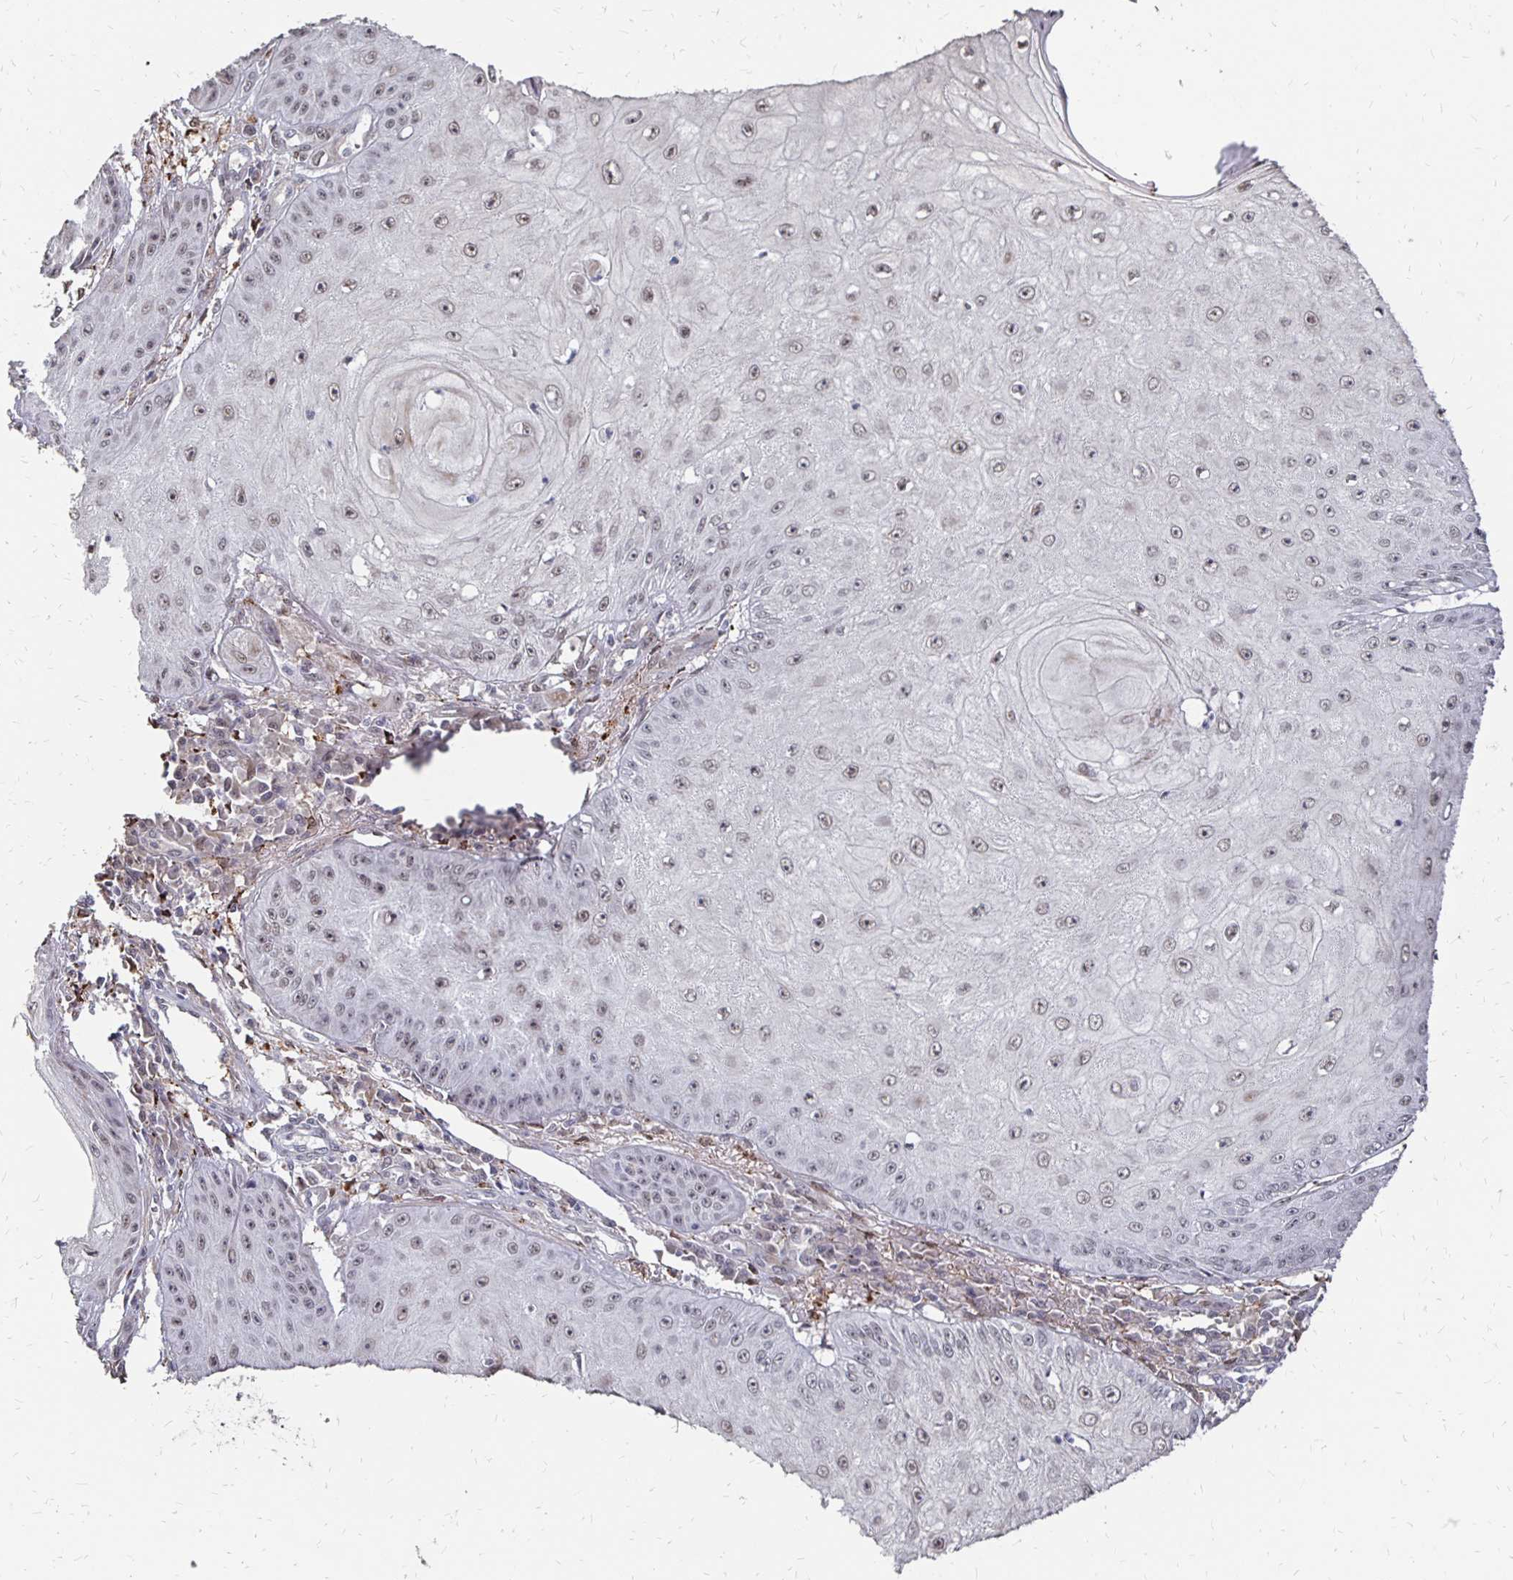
{"staining": {"intensity": "weak", "quantity": "25%-75%", "location": "nuclear"}, "tissue": "skin cancer", "cell_type": "Tumor cells", "image_type": "cancer", "snomed": [{"axis": "morphology", "description": "Squamous cell carcinoma, NOS"}, {"axis": "topography", "description": "Skin"}], "caption": "Human squamous cell carcinoma (skin) stained for a protein (brown) exhibits weak nuclear positive staining in about 25%-75% of tumor cells.", "gene": "CLASRP", "patient": {"sex": "male", "age": 70}}